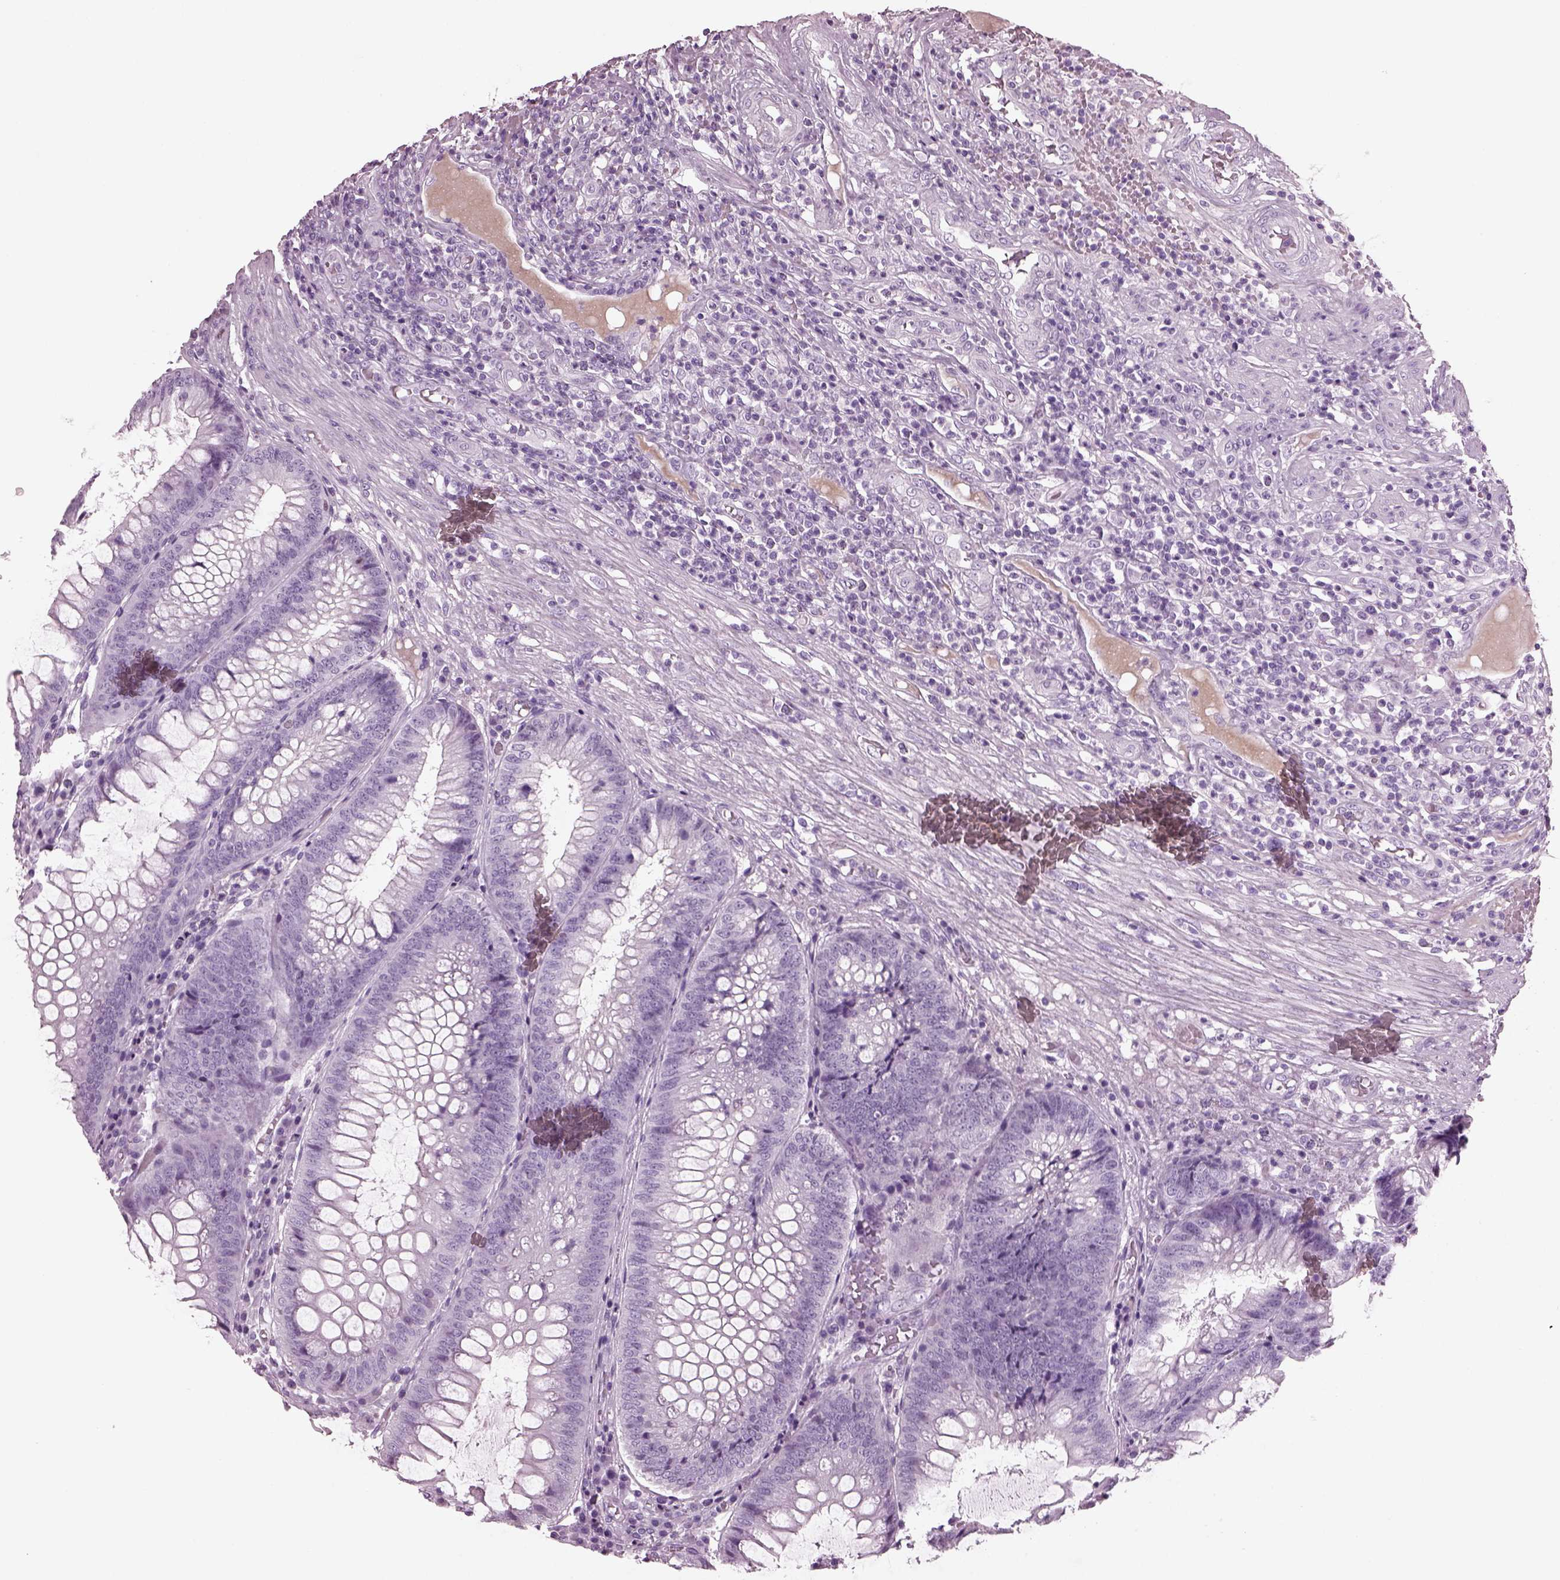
{"staining": {"intensity": "negative", "quantity": "none", "location": "none"}, "tissue": "appendix", "cell_type": "Glandular cells", "image_type": "normal", "snomed": [{"axis": "morphology", "description": "Normal tissue, NOS"}, {"axis": "morphology", "description": "Inflammation, NOS"}, {"axis": "topography", "description": "Appendix"}], "caption": "Glandular cells show no significant protein staining in benign appendix. The staining is performed using DAB (3,3'-diaminobenzidine) brown chromogen with nuclei counter-stained in using hematoxylin.", "gene": "KRTAP3", "patient": {"sex": "male", "age": 16}}